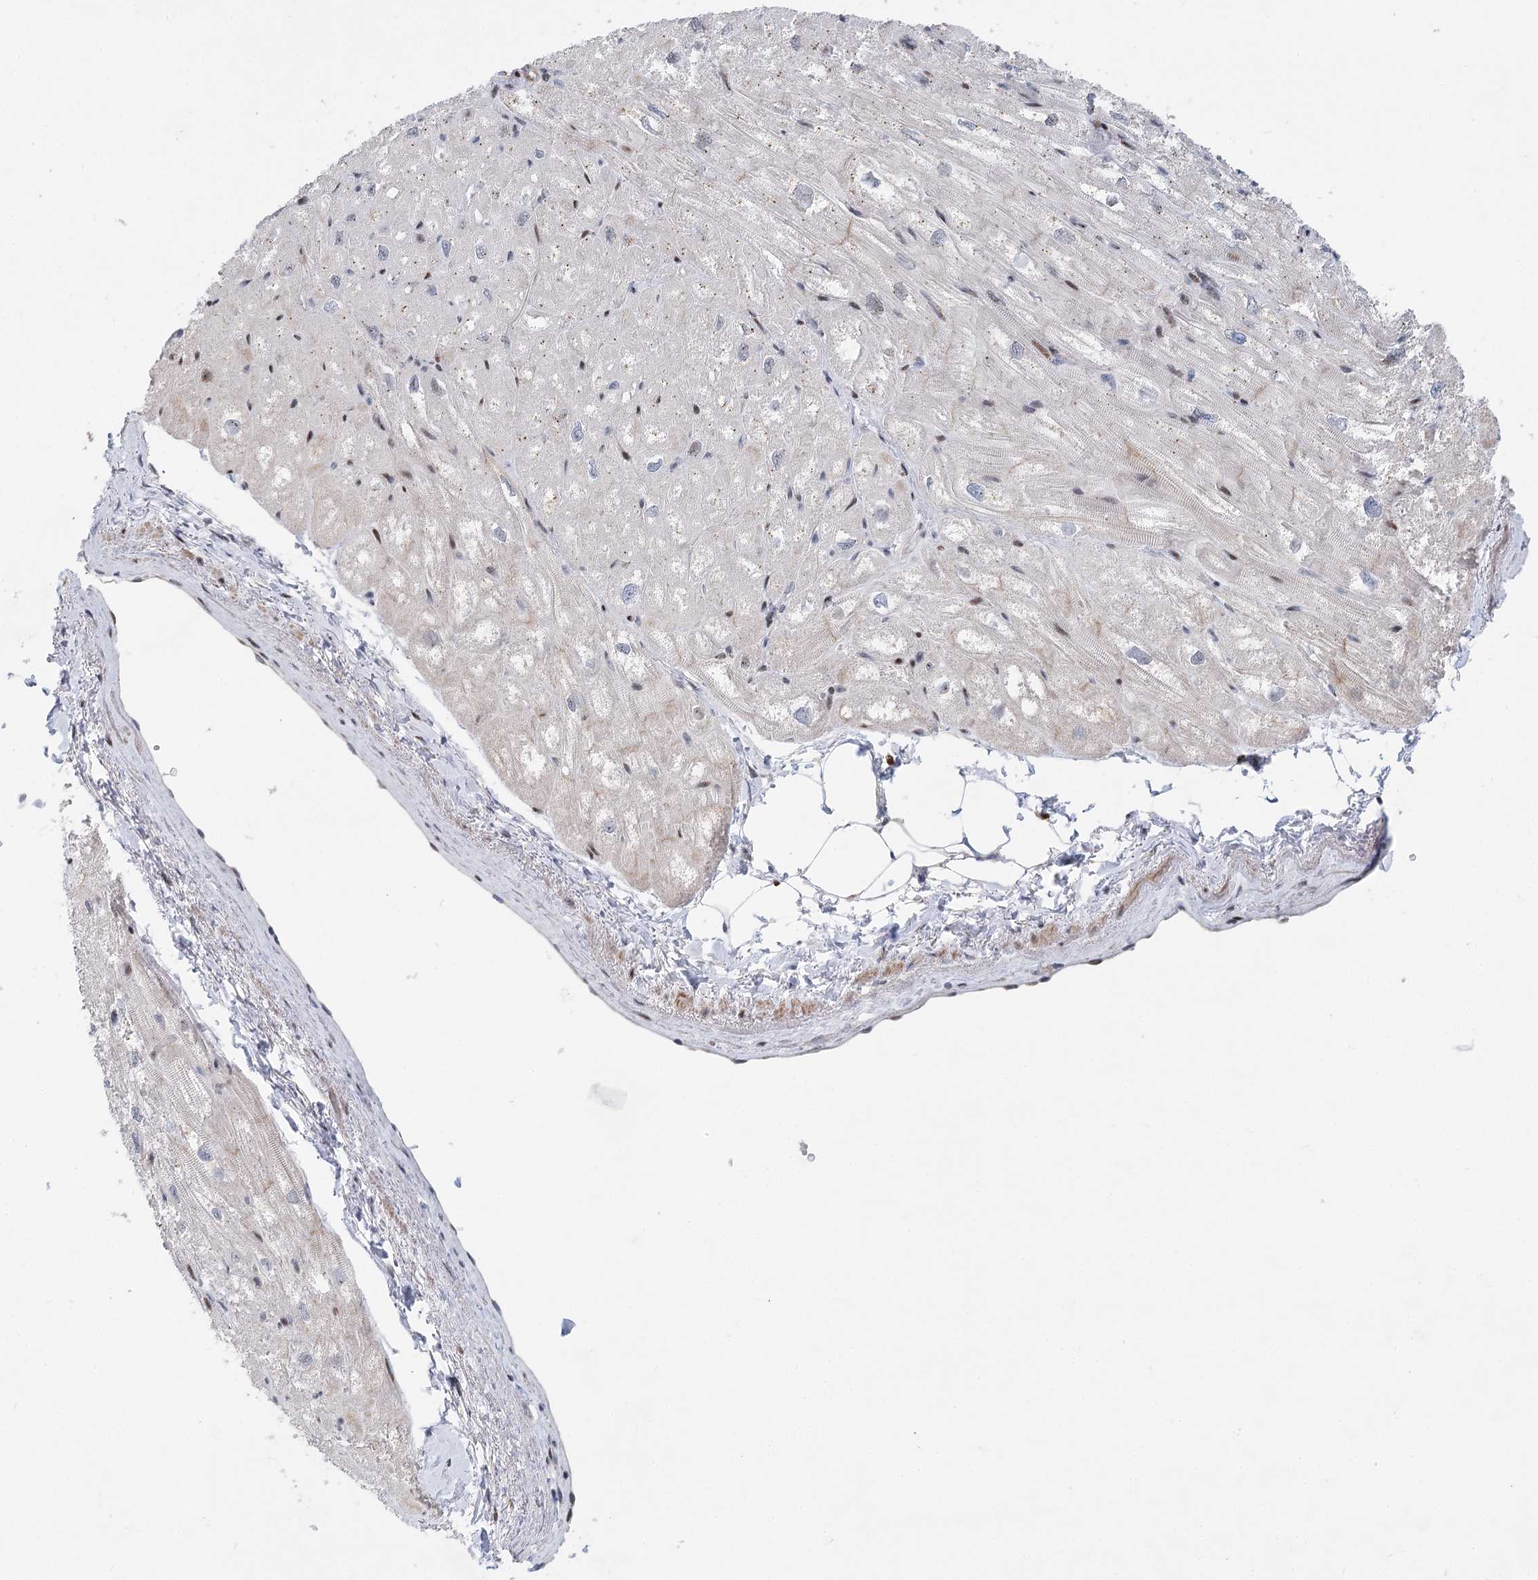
{"staining": {"intensity": "moderate", "quantity": "<25%", "location": "cytoplasmic/membranous,nuclear"}, "tissue": "heart muscle", "cell_type": "Cardiomyocytes", "image_type": "normal", "snomed": [{"axis": "morphology", "description": "Normal tissue, NOS"}, {"axis": "topography", "description": "Heart"}], "caption": "A high-resolution image shows immunohistochemistry (IHC) staining of normal heart muscle, which displays moderate cytoplasmic/membranous,nuclear positivity in about <25% of cardiomyocytes.", "gene": "CAMTA1", "patient": {"sex": "male", "age": 50}}